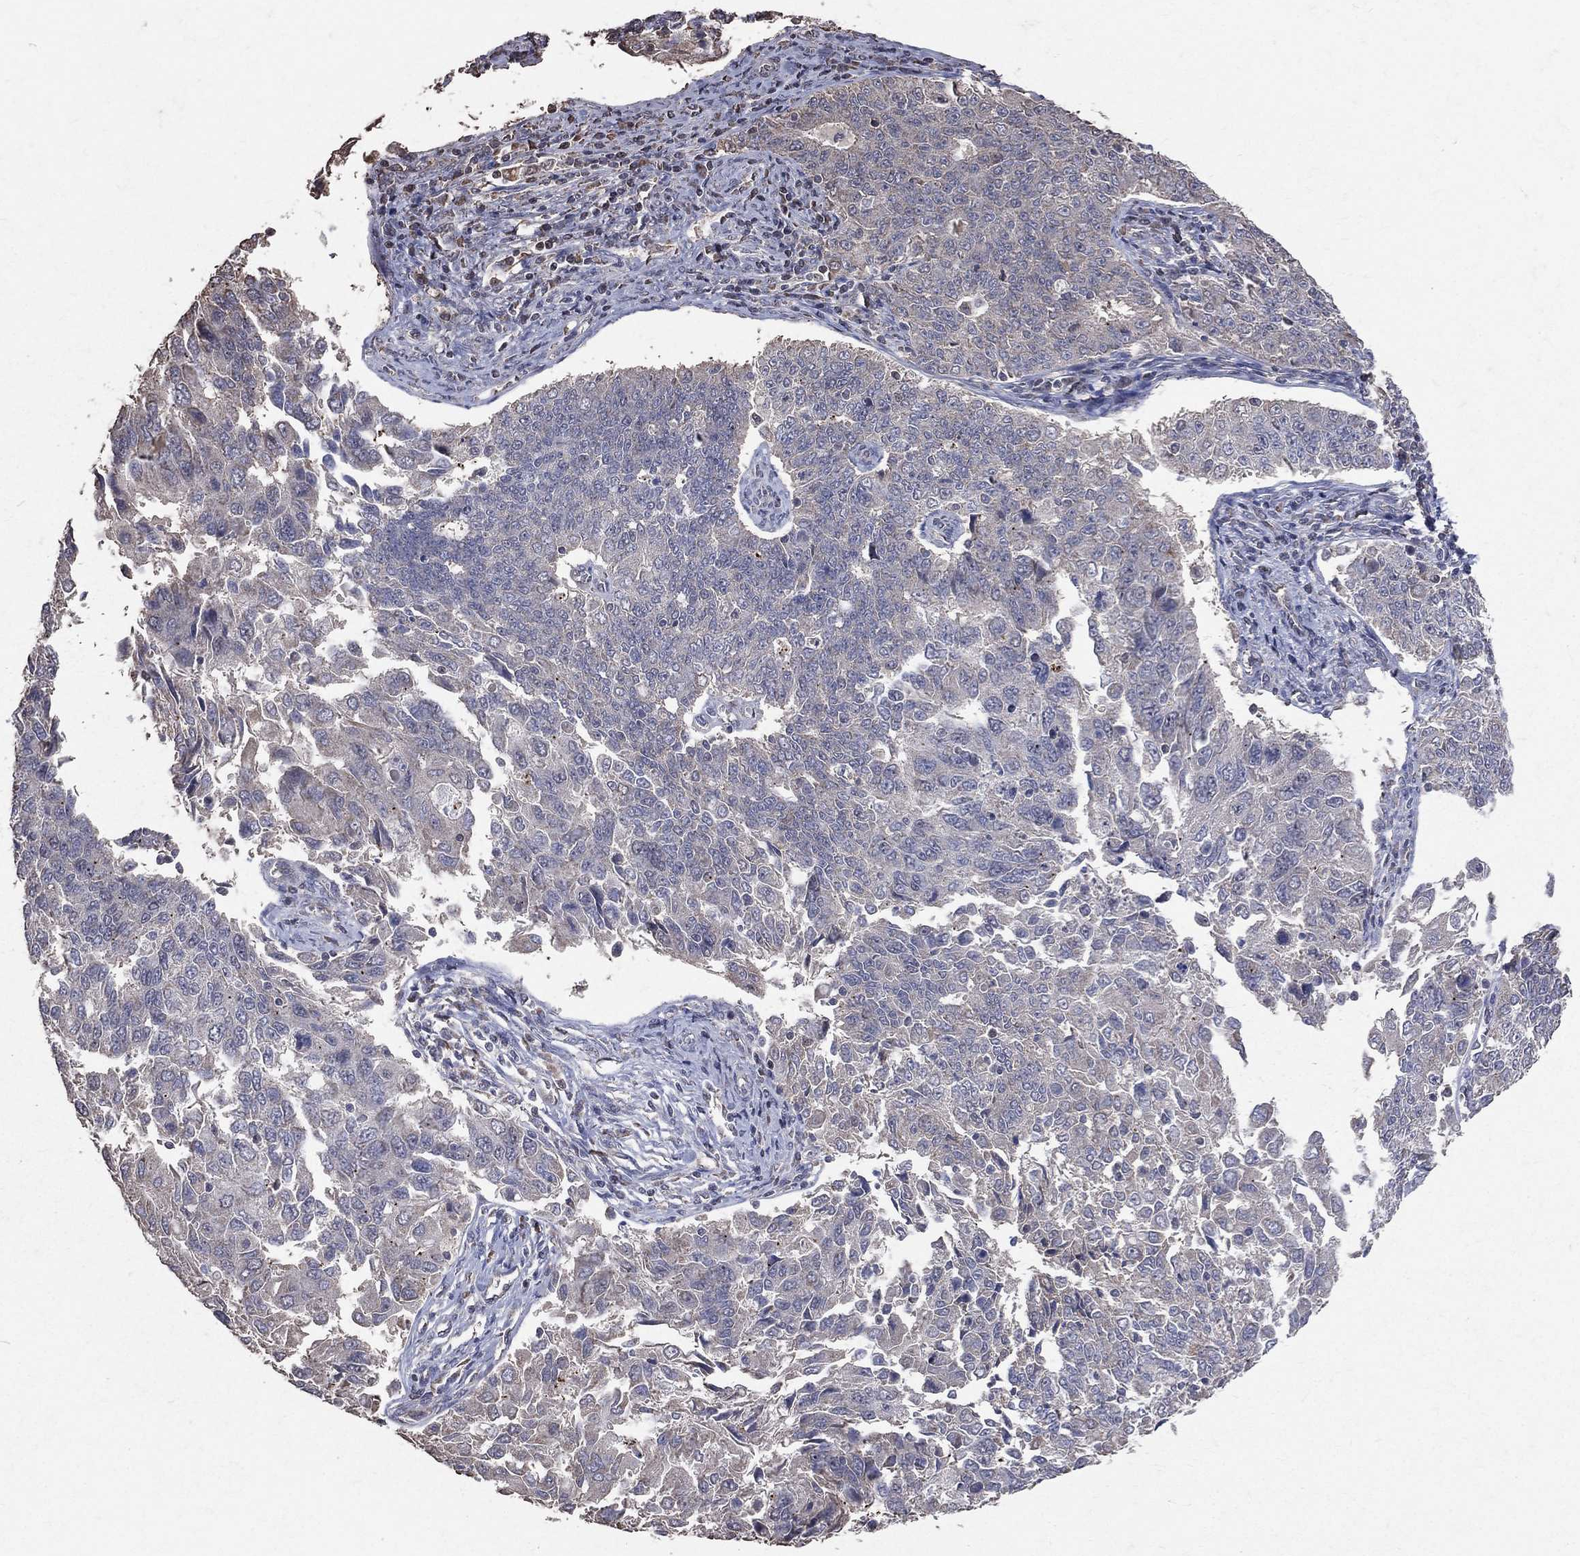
{"staining": {"intensity": "weak", "quantity": "<25%", "location": "cytoplasmic/membranous"}, "tissue": "endometrial cancer", "cell_type": "Tumor cells", "image_type": "cancer", "snomed": [{"axis": "morphology", "description": "Adenocarcinoma, NOS"}, {"axis": "topography", "description": "Endometrium"}], "caption": "Tumor cells are negative for brown protein staining in endometrial adenocarcinoma.", "gene": "LY6K", "patient": {"sex": "female", "age": 43}}